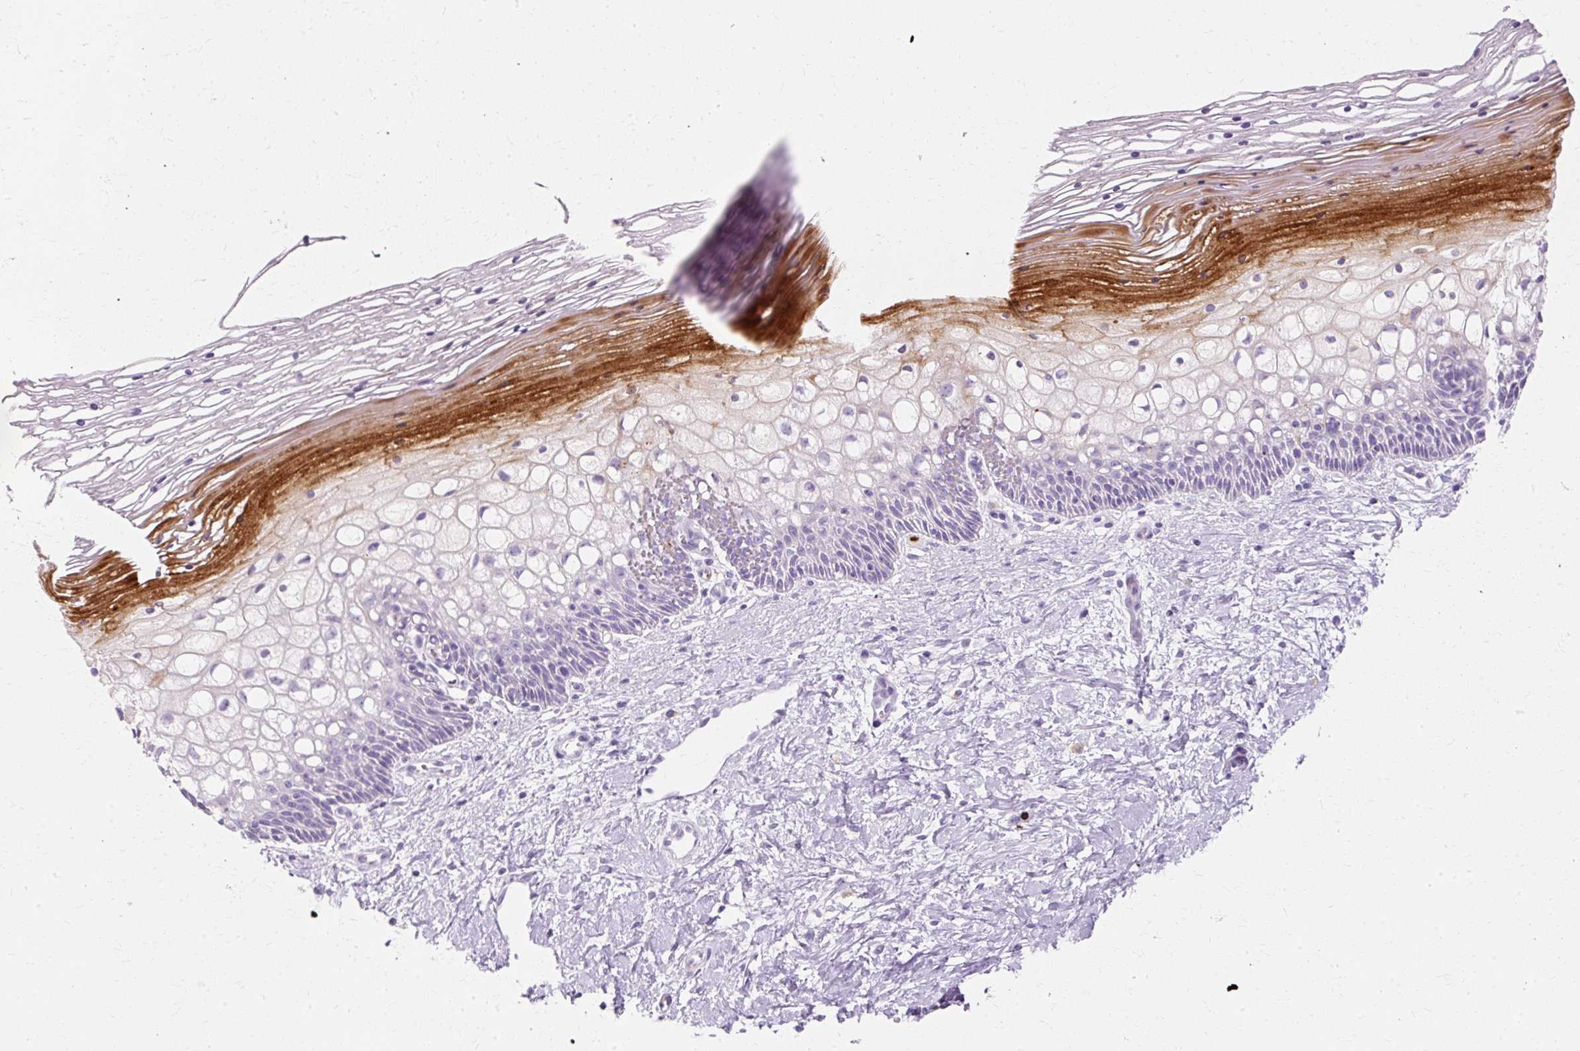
{"staining": {"intensity": "negative", "quantity": "none", "location": "none"}, "tissue": "cervix", "cell_type": "Glandular cells", "image_type": "normal", "snomed": [{"axis": "morphology", "description": "Normal tissue, NOS"}, {"axis": "topography", "description": "Cervix"}], "caption": "Glandular cells show no significant protein staining in unremarkable cervix. (Stains: DAB IHC with hematoxylin counter stain, Microscopy: brightfield microscopy at high magnification).", "gene": "DEFA1B", "patient": {"sex": "female", "age": 36}}